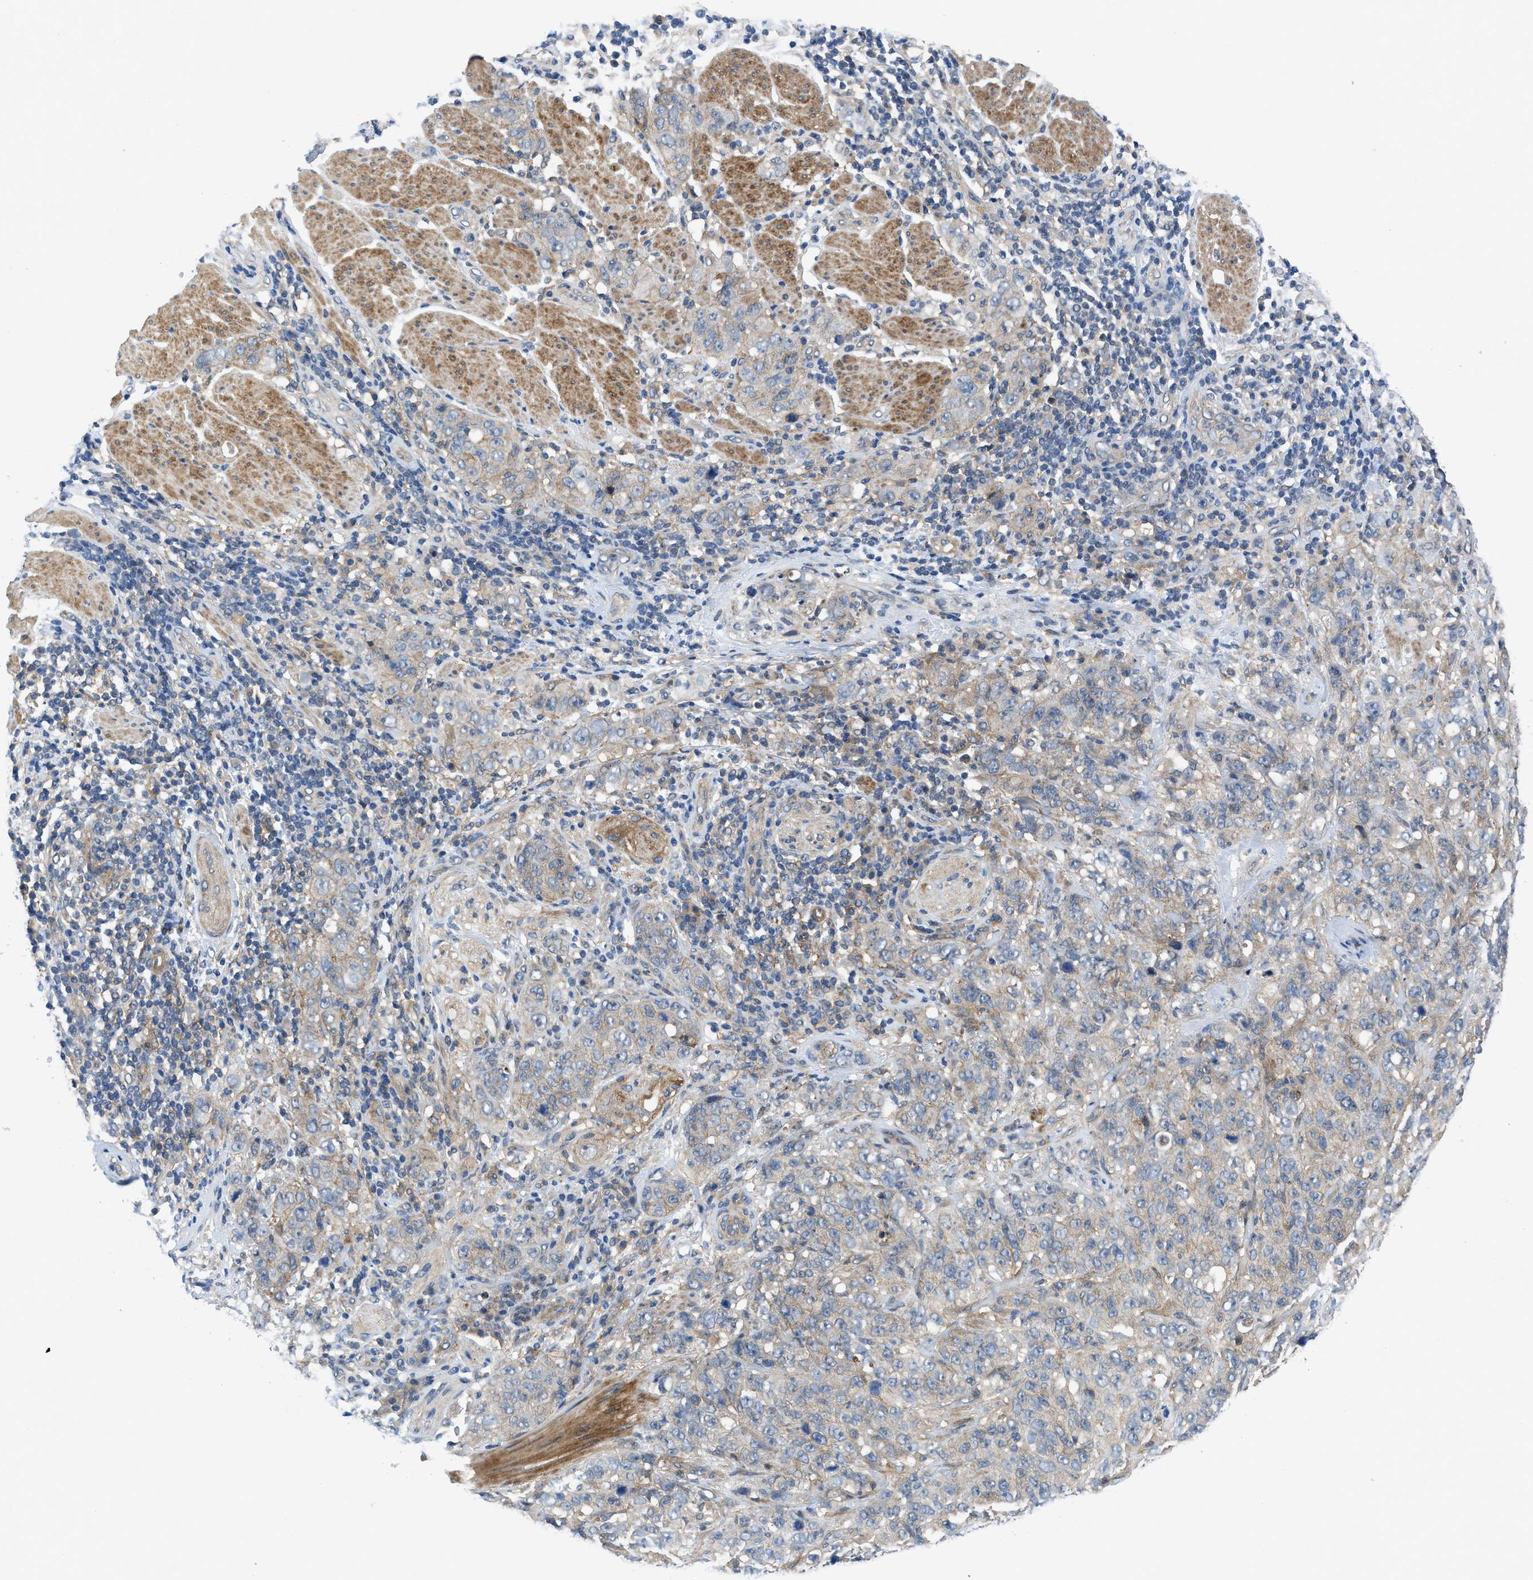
{"staining": {"intensity": "weak", "quantity": "25%-75%", "location": "cytoplasmic/membranous"}, "tissue": "stomach cancer", "cell_type": "Tumor cells", "image_type": "cancer", "snomed": [{"axis": "morphology", "description": "Adenocarcinoma, NOS"}, {"axis": "topography", "description": "Stomach"}], "caption": "A histopathology image of human stomach cancer (adenocarcinoma) stained for a protein shows weak cytoplasmic/membranous brown staining in tumor cells.", "gene": "PANX1", "patient": {"sex": "male", "age": 48}}